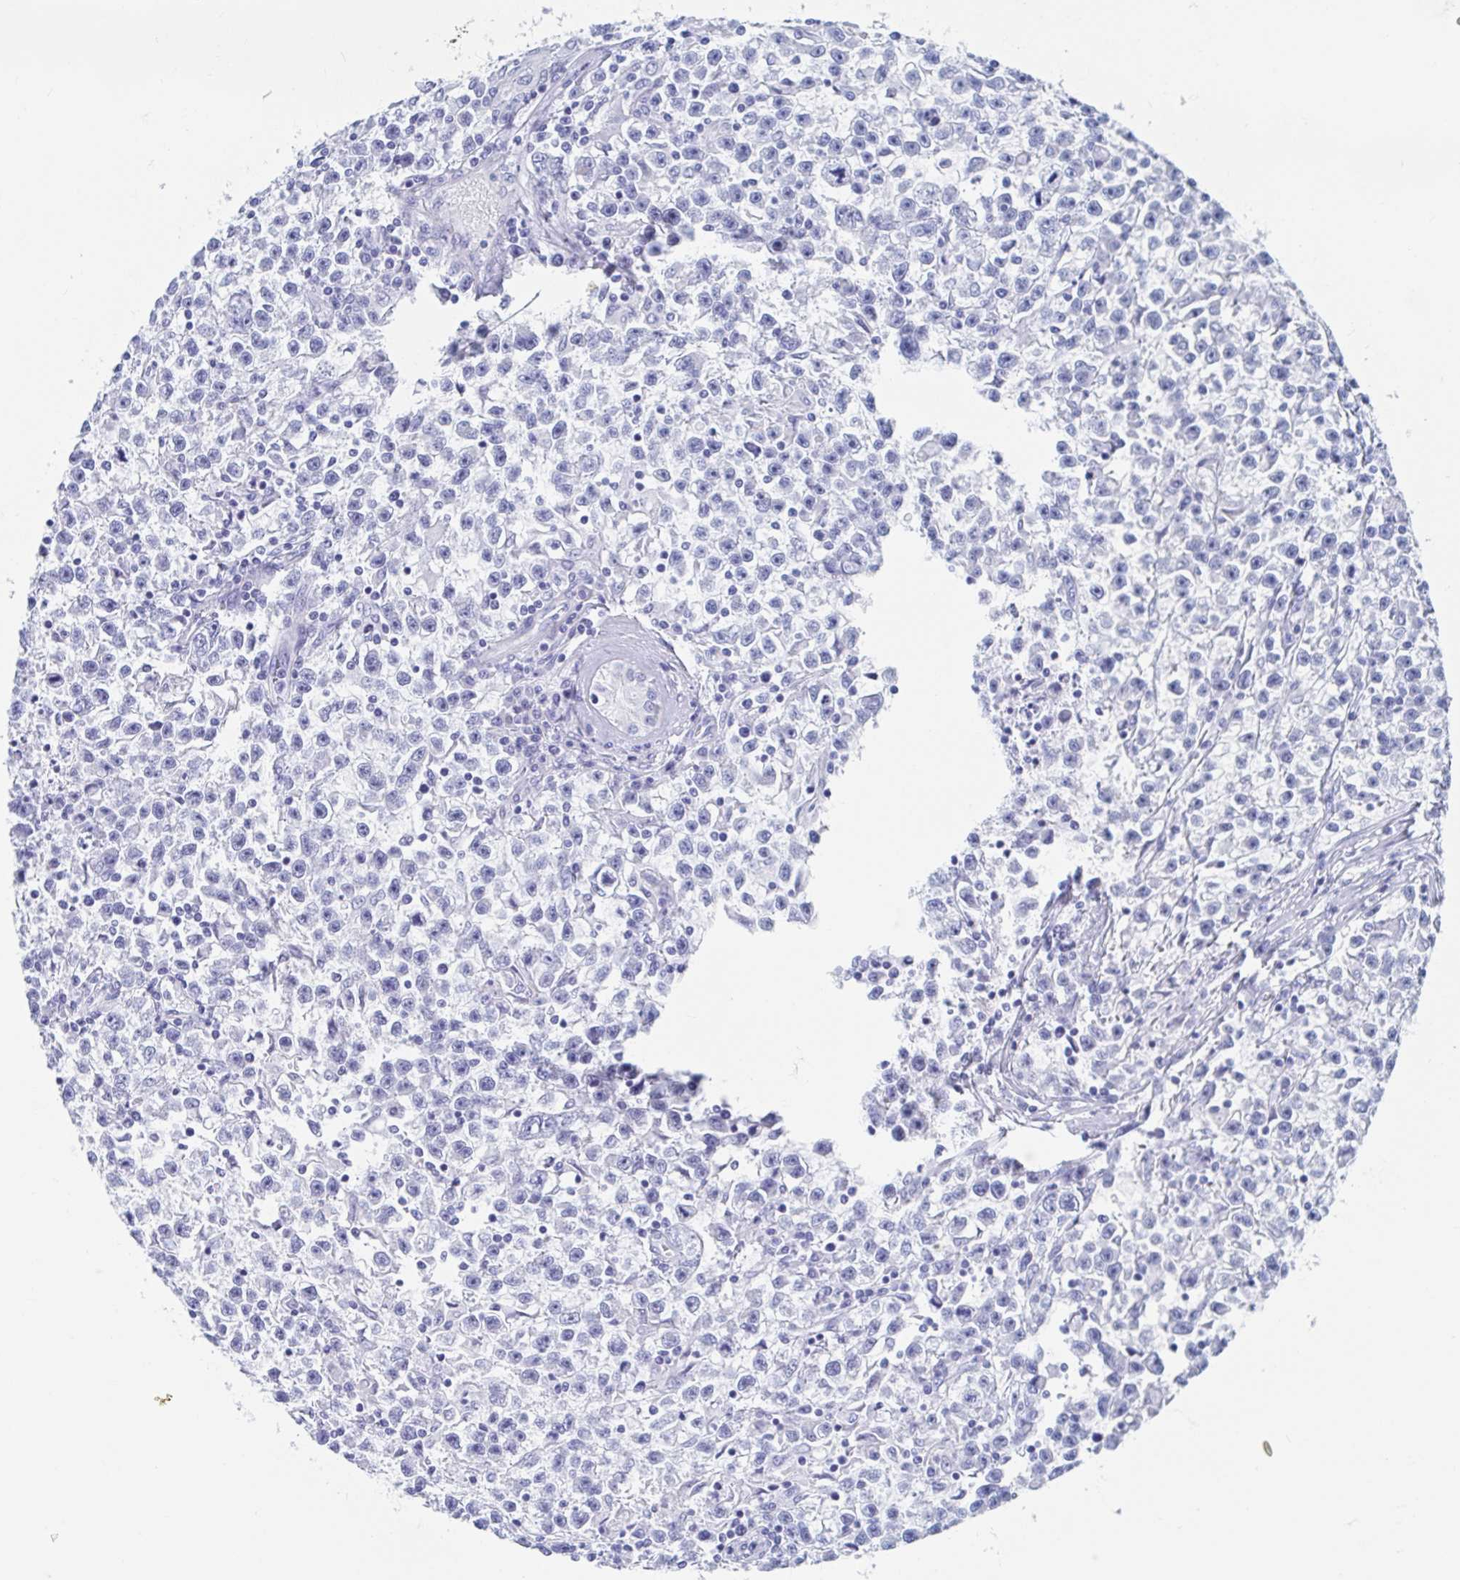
{"staining": {"intensity": "negative", "quantity": "none", "location": "none"}, "tissue": "testis cancer", "cell_type": "Tumor cells", "image_type": "cancer", "snomed": [{"axis": "morphology", "description": "Seminoma, NOS"}, {"axis": "topography", "description": "Testis"}], "caption": "Tumor cells are negative for brown protein staining in testis cancer. (Brightfield microscopy of DAB IHC at high magnification).", "gene": "SHCBP1L", "patient": {"sex": "male", "age": 31}}